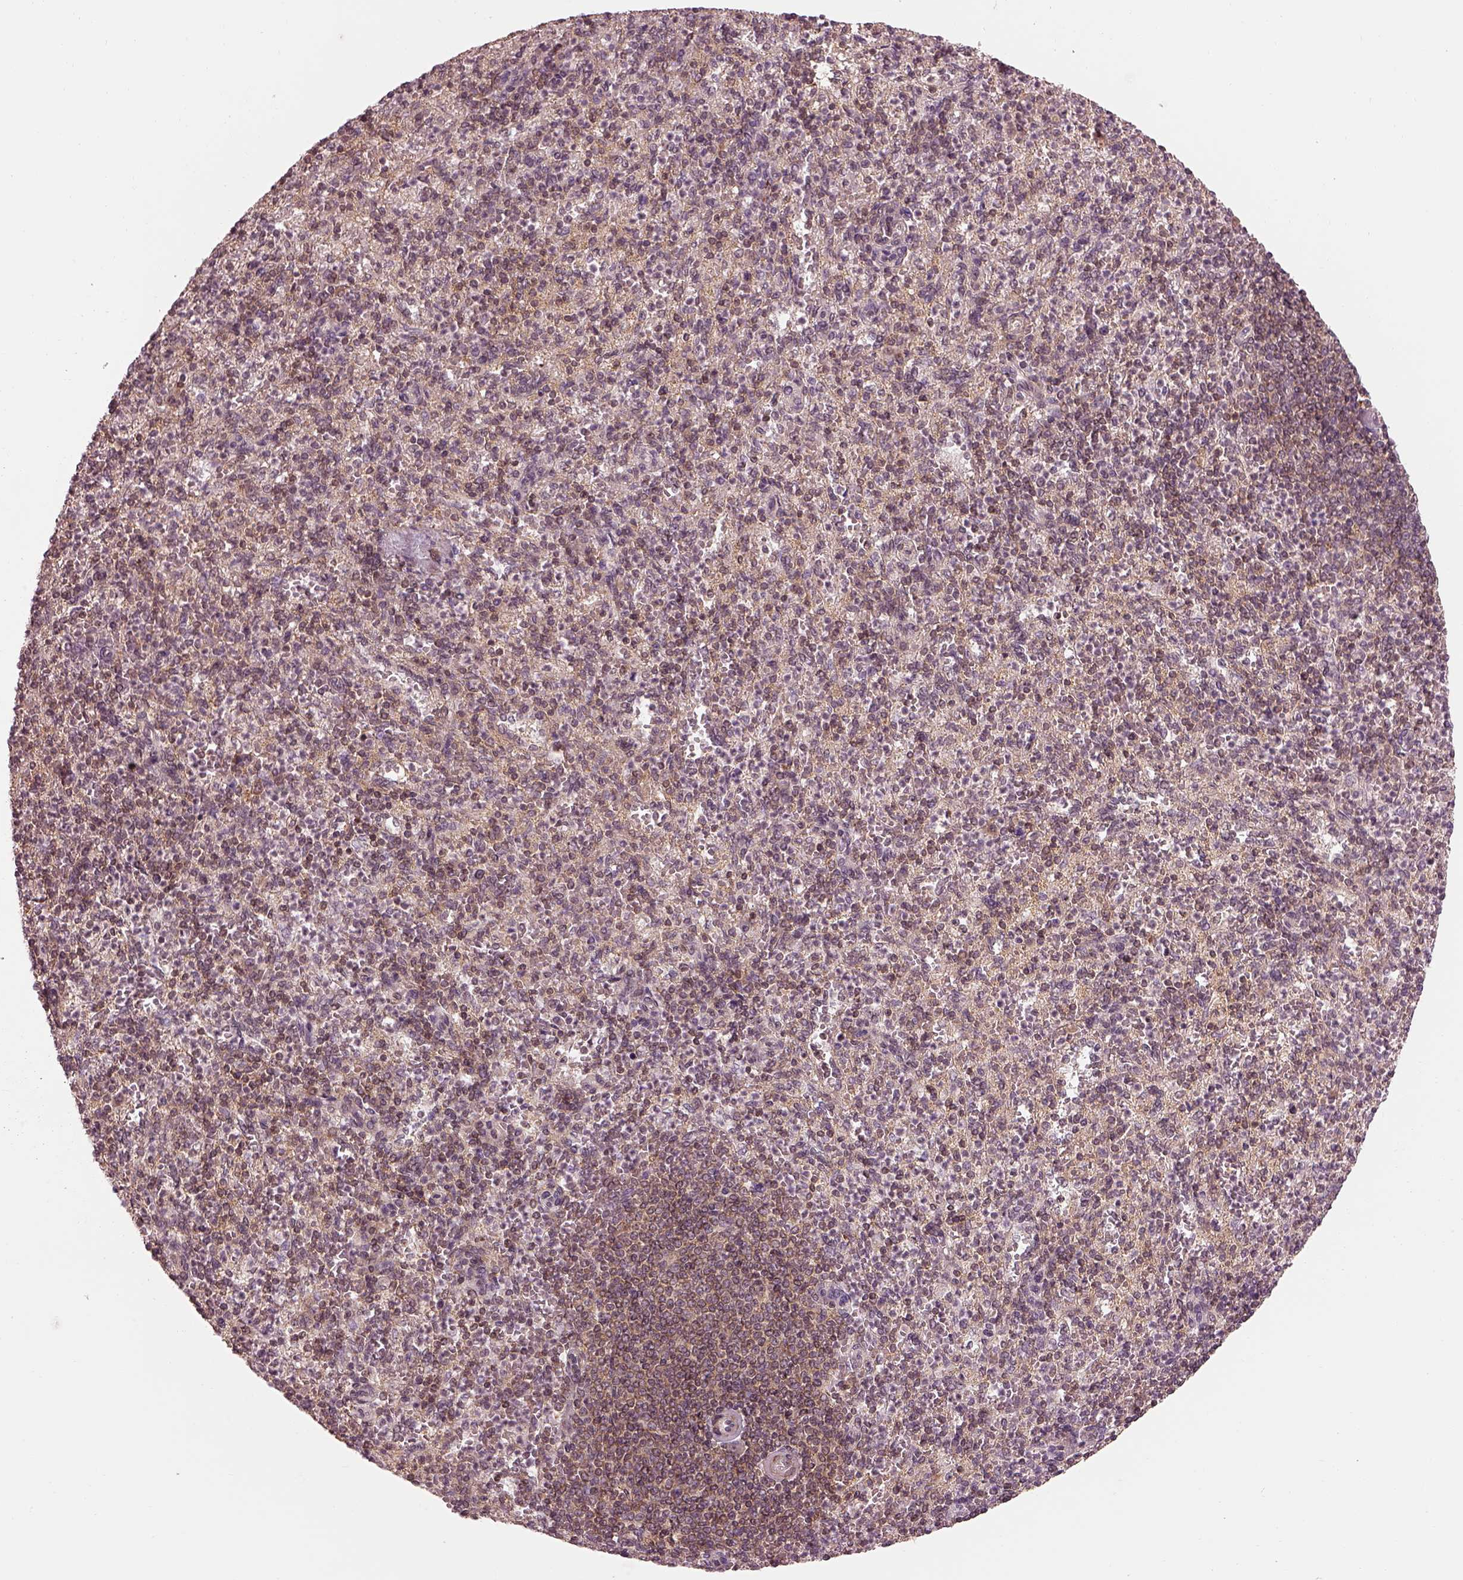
{"staining": {"intensity": "moderate", "quantity": "25%-75%", "location": "cytoplasmic/membranous"}, "tissue": "spleen", "cell_type": "Cells in red pulp", "image_type": "normal", "snomed": [{"axis": "morphology", "description": "Normal tissue, NOS"}, {"axis": "topography", "description": "Spleen"}], "caption": "Immunohistochemical staining of normal spleen shows 25%-75% levels of moderate cytoplasmic/membranous protein expression in about 25%-75% of cells in red pulp. The staining was performed using DAB (3,3'-diaminobenzidine), with brown indicating positive protein expression. Nuclei are stained blue with hematoxylin.", "gene": "LSM14A", "patient": {"sex": "female", "age": 74}}